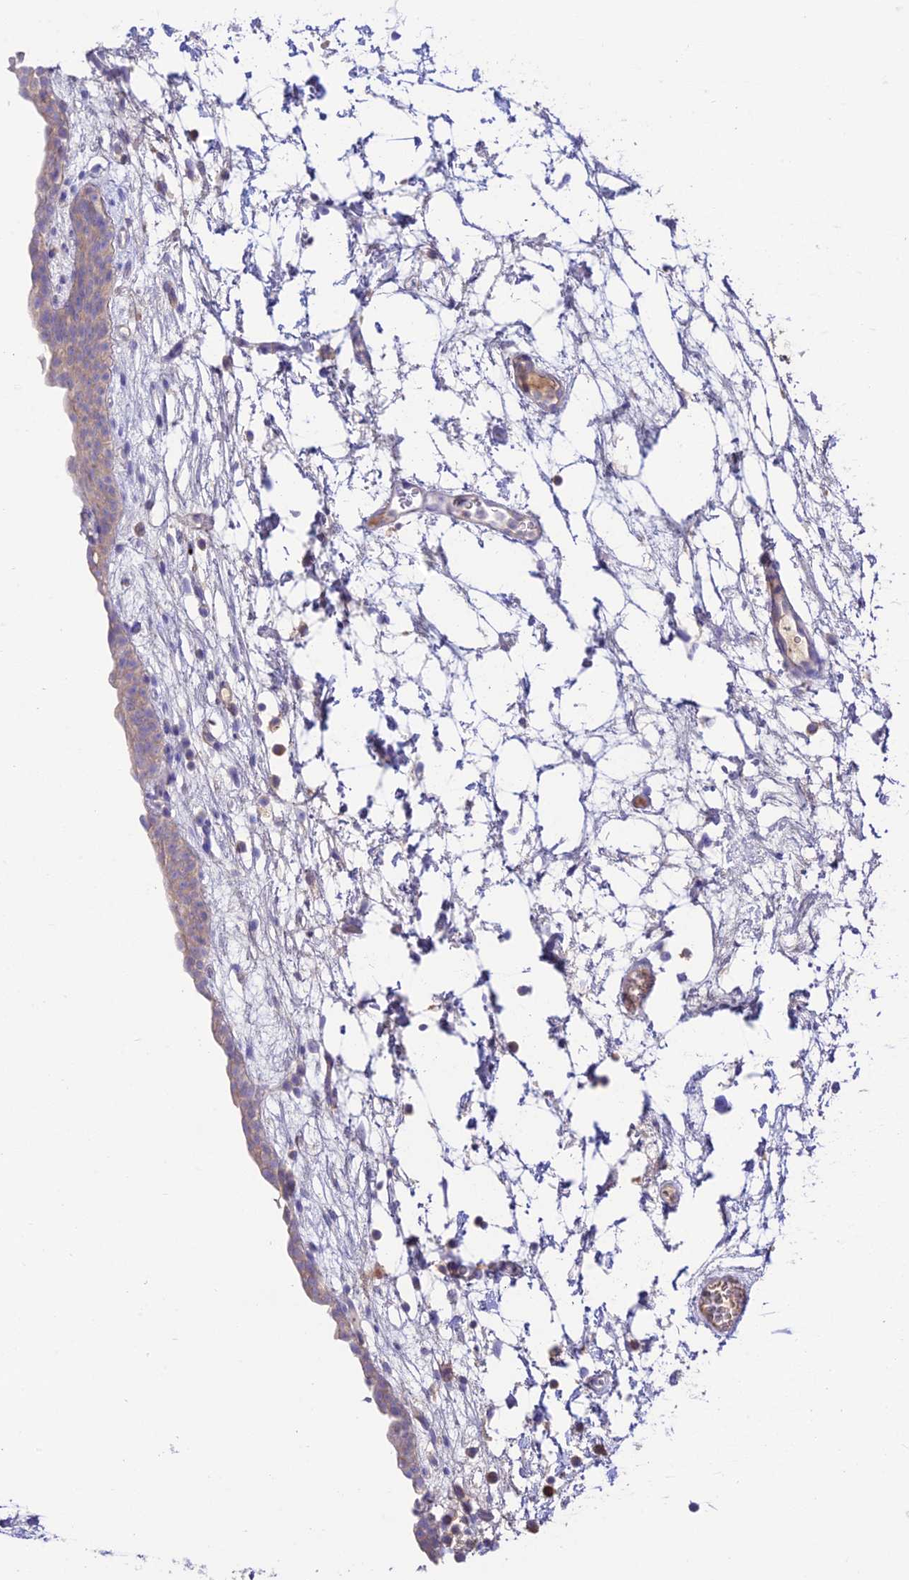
{"staining": {"intensity": "weak", "quantity": "25%-75%", "location": "cytoplasmic/membranous"}, "tissue": "urinary bladder", "cell_type": "Urothelial cells", "image_type": "normal", "snomed": [{"axis": "morphology", "description": "Normal tissue, NOS"}, {"axis": "topography", "description": "Urinary bladder"}], "caption": "Urinary bladder stained with DAB IHC reveals low levels of weak cytoplasmic/membranous staining in about 25%-75% of urothelial cells.", "gene": "NLRP9", "patient": {"sex": "male", "age": 83}}